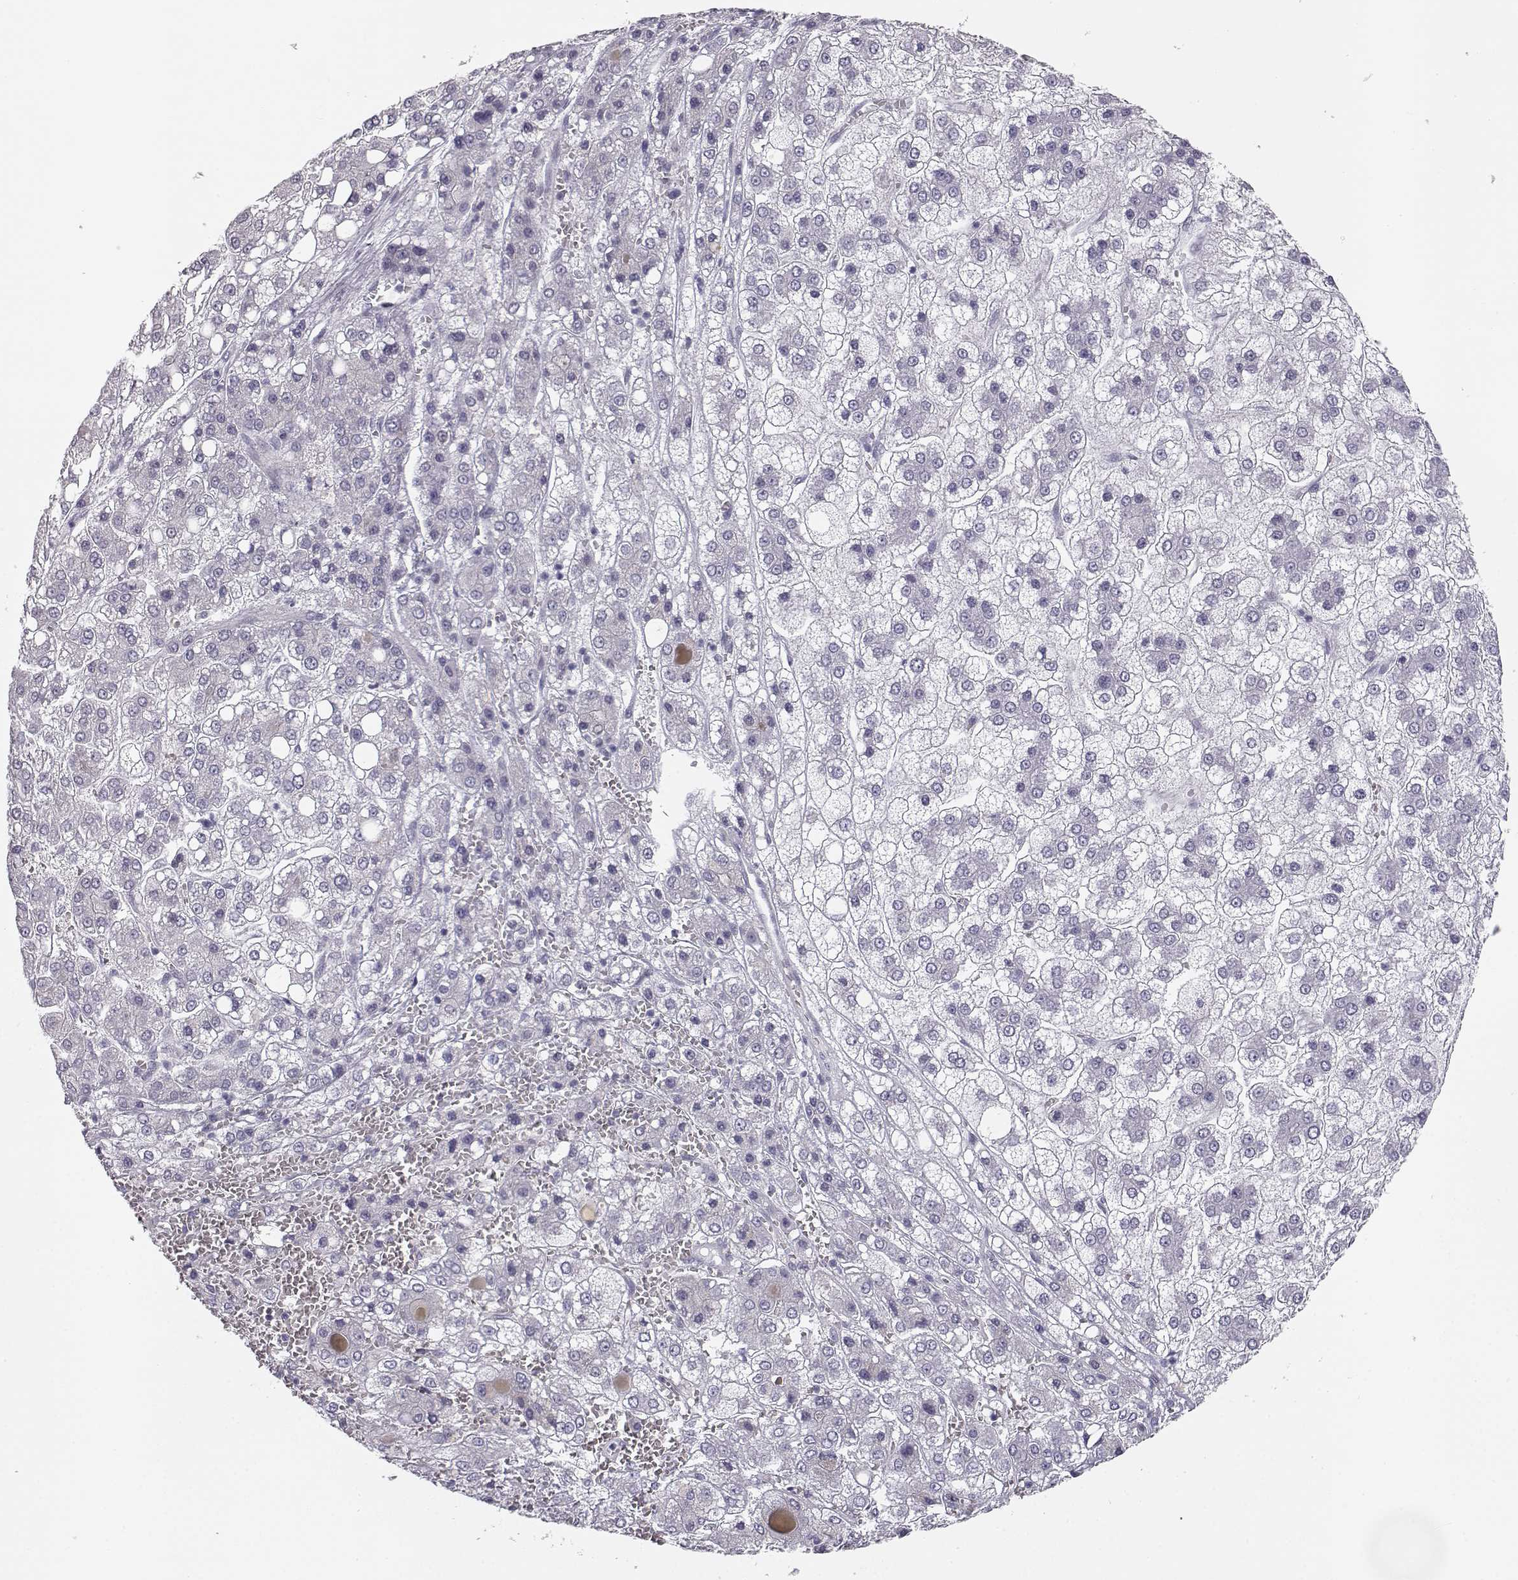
{"staining": {"intensity": "negative", "quantity": "none", "location": "none"}, "tissue": "liver cancer", "cell_type": "Tumor cells", "image_type": "cancer", "snomed": [{"axis": "morphology", "description": "Carcinoma, Hepatocellular, NOS"}, {"axis": "topography", "description": "Liver"}], "caption": "An image of hepatocellular carcinoma (liver) stained for a protein demonstrates no brown staining in tumor cells.", "gene": "MYCBPAP", "patient": {"sex": "male", "age": 73}}